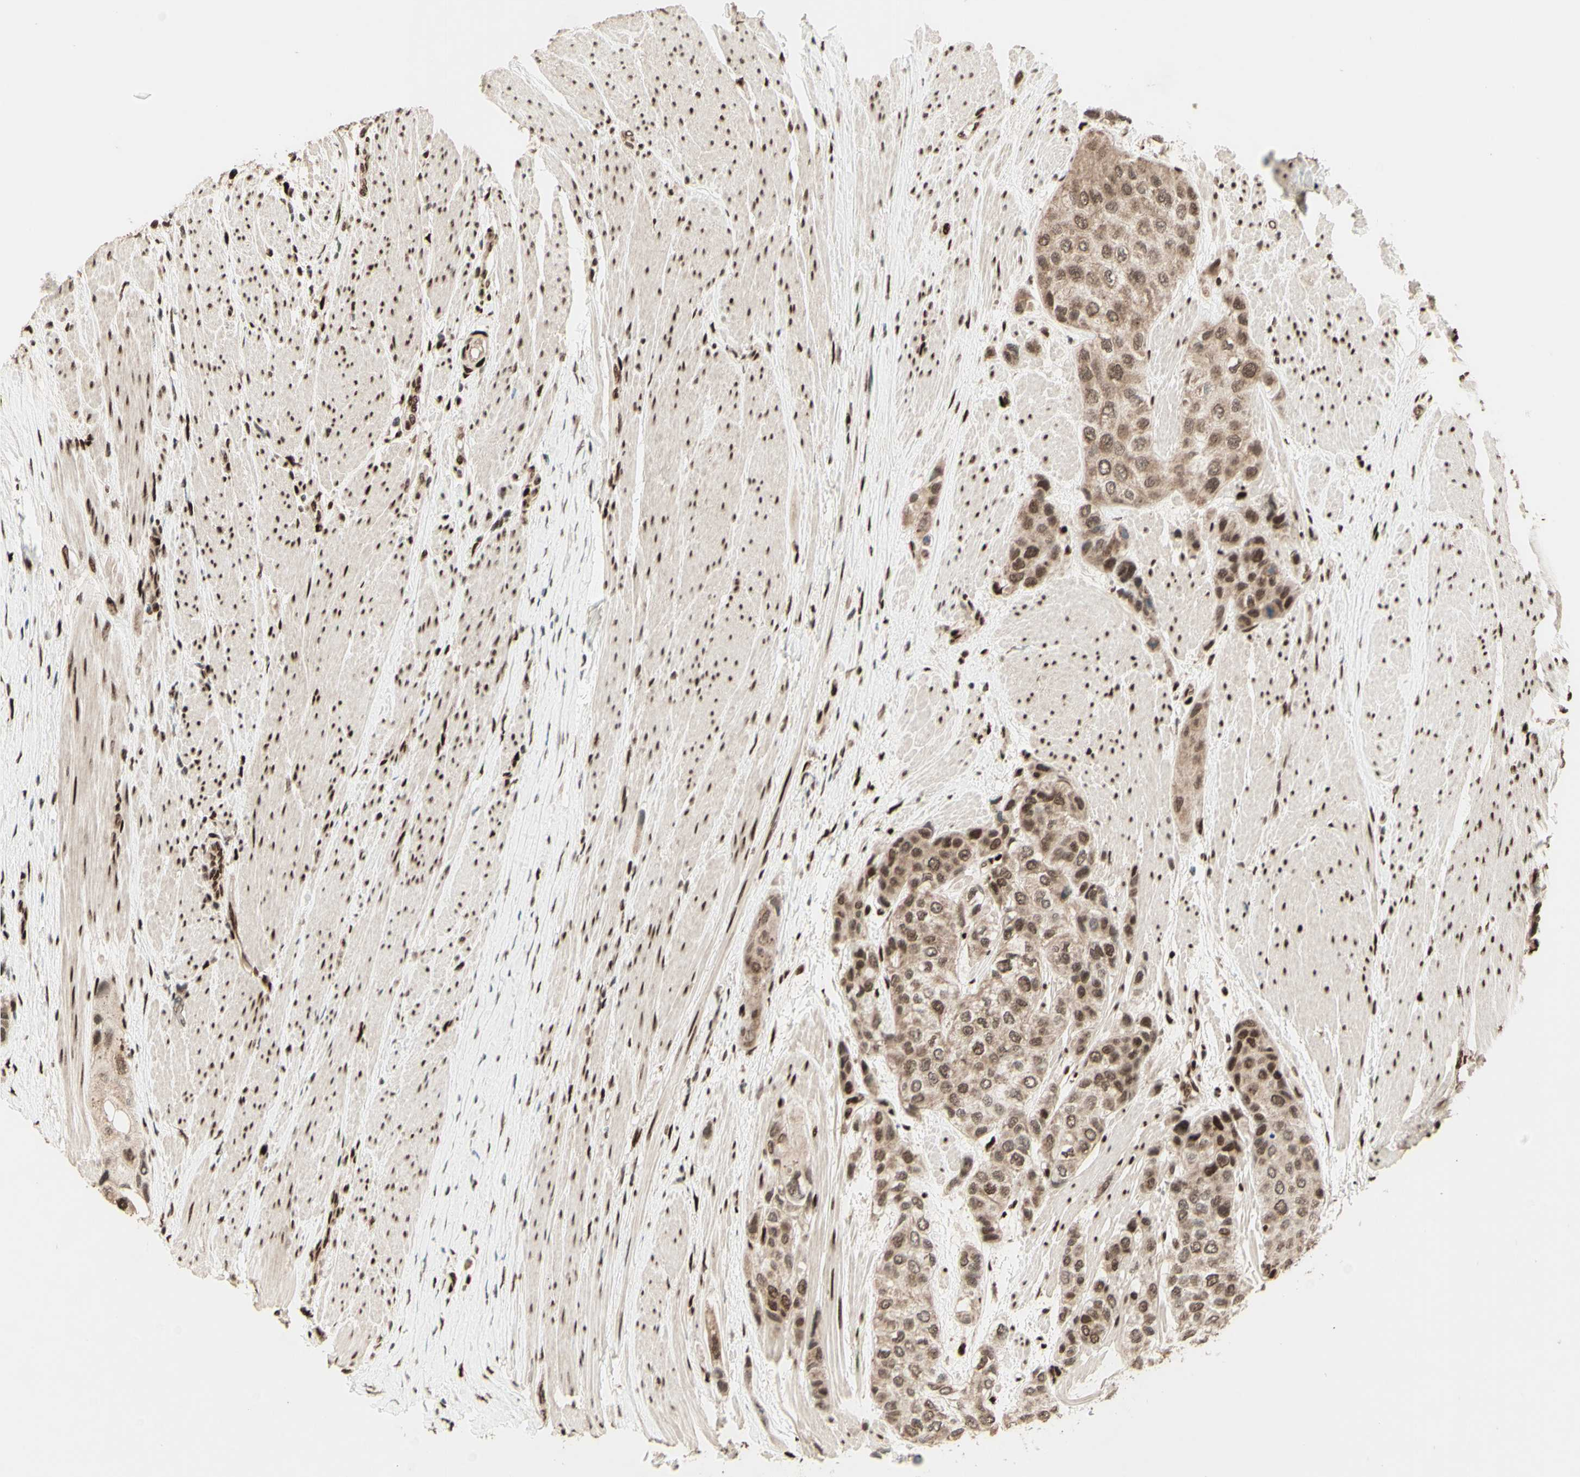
{"staining": {"intensity": "weak", "quantity": ">75%", "location": "cytoplasmic/membranous,nuclear"}, "tissue": "urothelial cancer", "cell_type": "Tumor cells", "image_type": "cancer", "snomed": [{"axis": "morphology", "description": "Urothelial carcinoma, High grade"}, {"axis": "topography", "description": "Urinary bladder"}], "caption": "DAB immunohistochemical staining of human high-grade urothelial carcinoma shows weak cytoplasmic/membranous and nuclear protein staining in approximately >75% of tumor cells.", "gene": "NR3C1", "patient": {"sex": "female", "age": 56}}